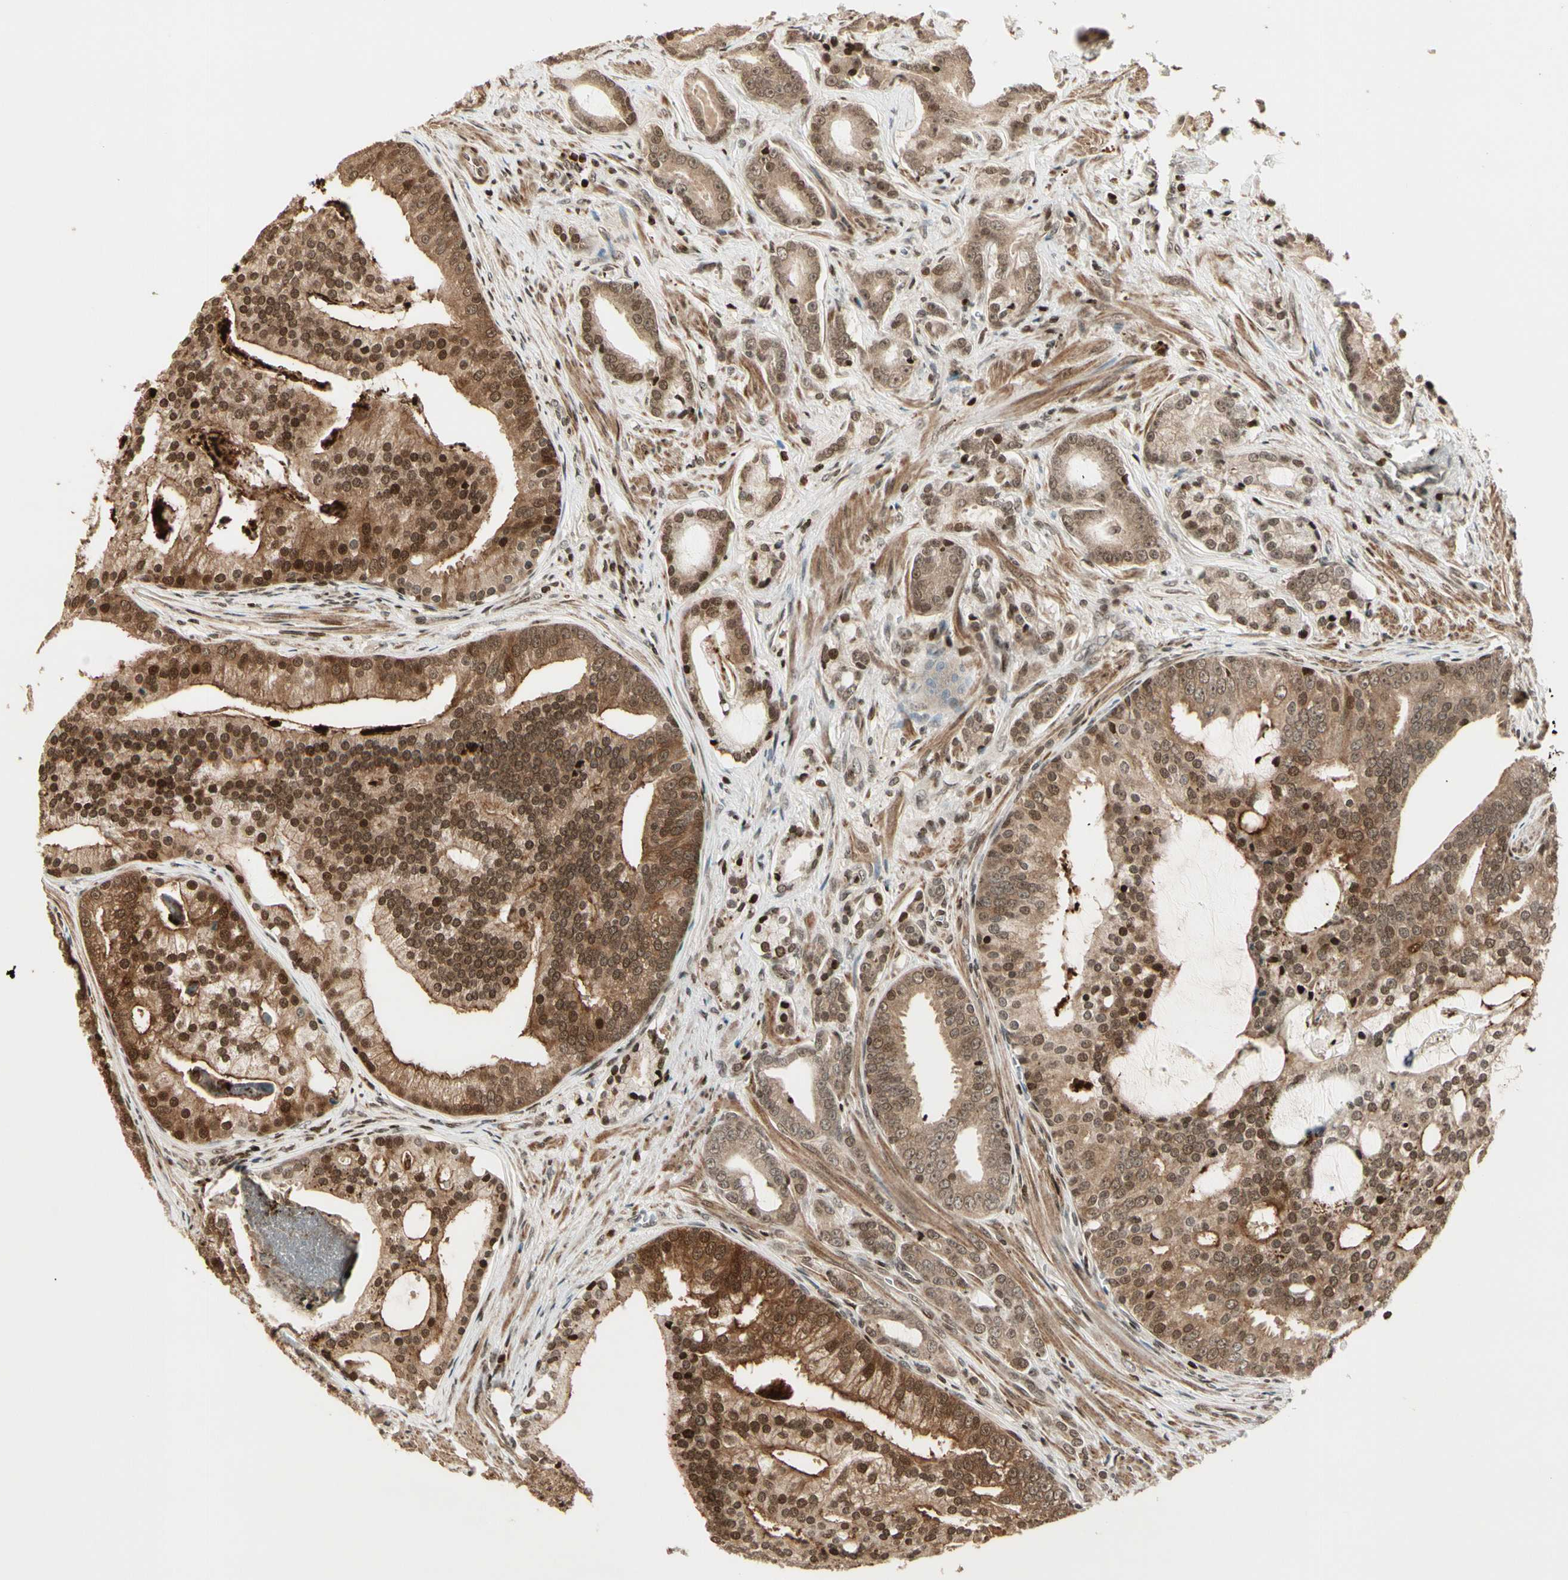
{"staining": {"intensity": "moderate", "quantity": ">75%", "location": "cytoplasmic/membranous,nuclear"}, "tissue": "prostate cancer", "cell_type": "Tumor cells", "image_type": "cancer", "snomed": [{"axis": "morphology", "description": "Adenocarcinoma, Low grade"}, {"axis": "topography", "description": "Prostate"}], "caption": "IHC of human prostate cancer (low-grade adenocarcinoma) exhibits medium levels of moderate cytoplasmic/membranous and nuclear staining in approximately >75% of tumor cells.", "gene": "TSHZ3", "patient": {"sex": "male", "age": 58}}